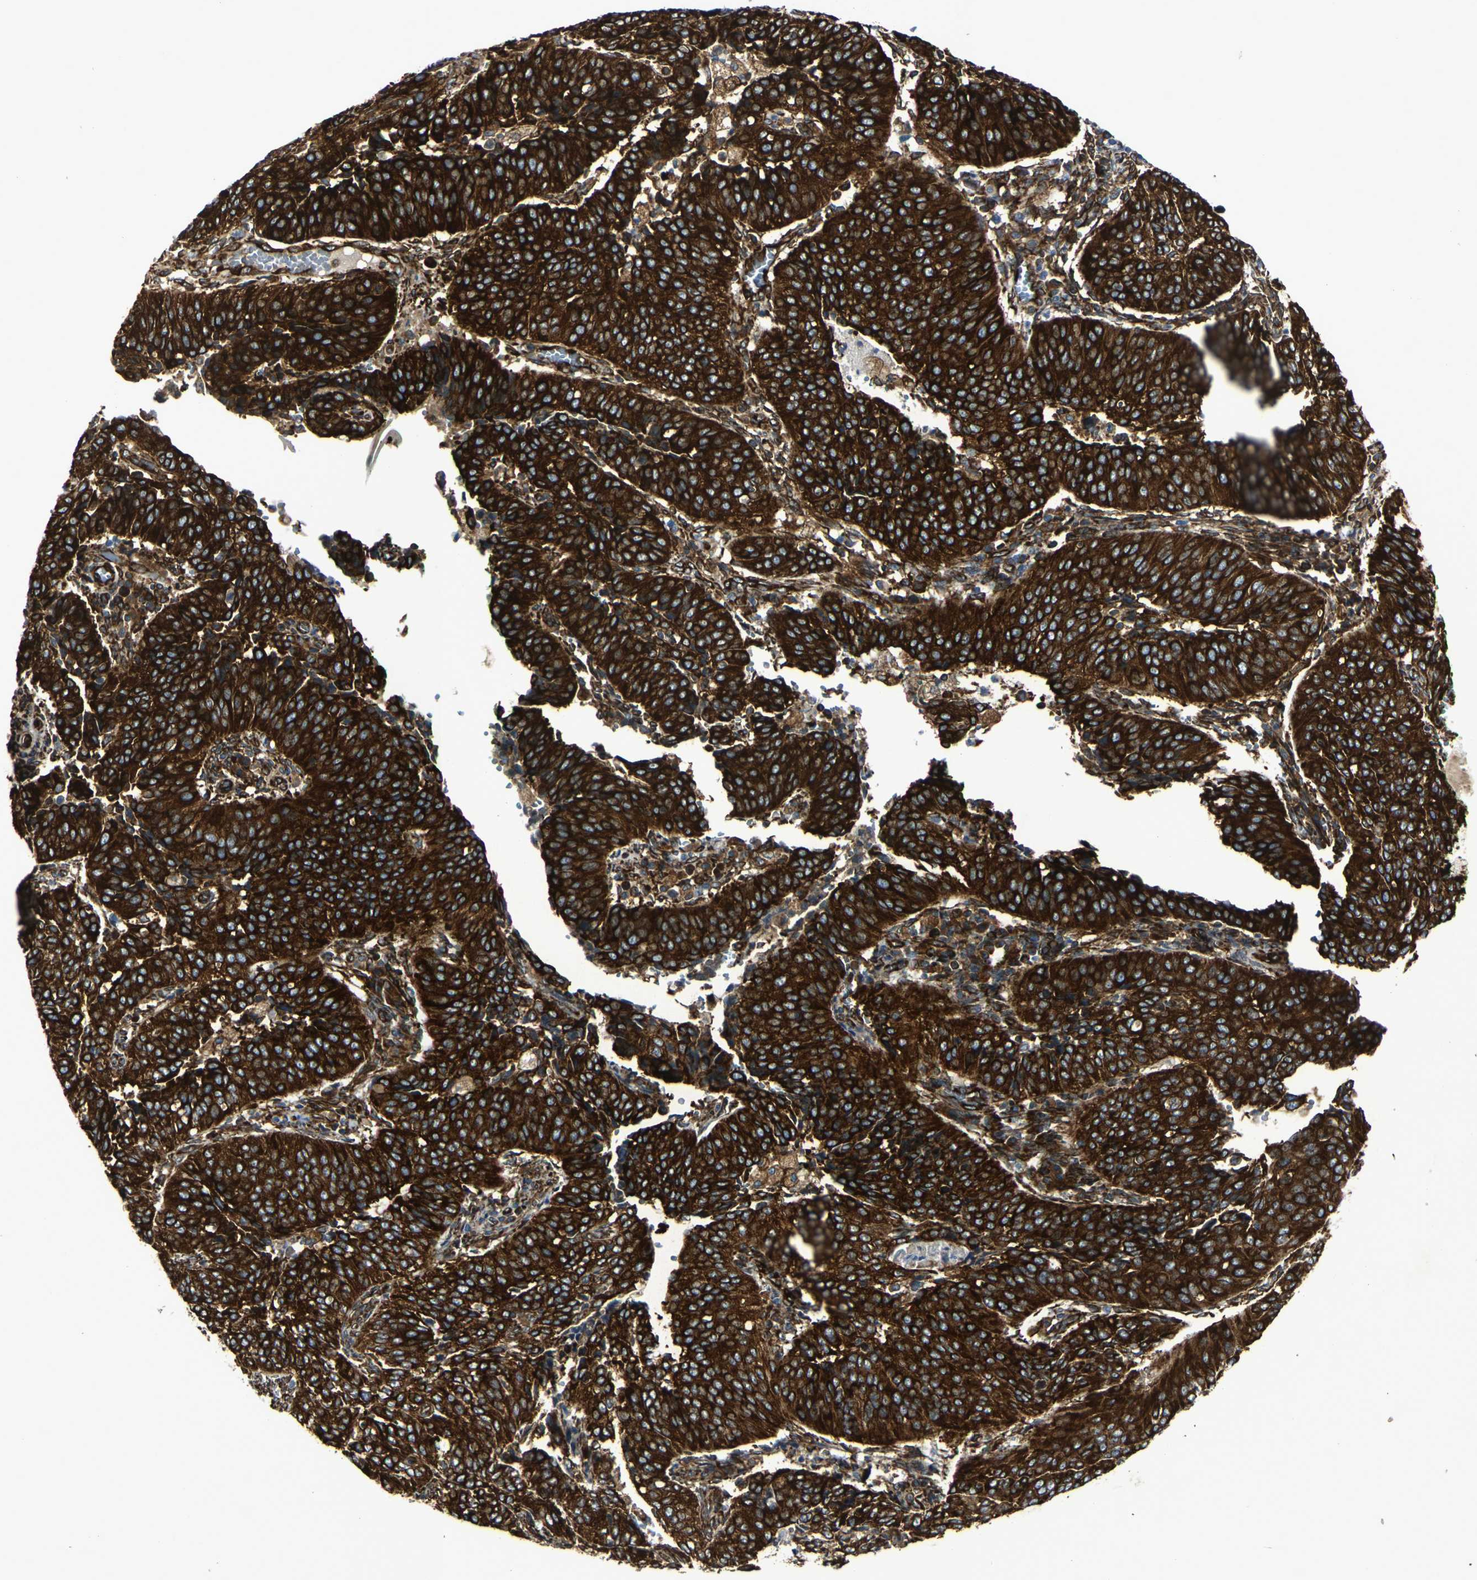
{"staining": {"intensity": "strong", "quantity": ">75%", "location": "cytoplasmic/membranous"}, "tissue": "cervical cancer", "cell_type": "Tumor cells", "image_type": "cancer", "snomed": [{"axis": "morphology", "description": "Normal tissue, NOS"}, {"axis": "morphology", "description": "Squamous cell carcinoma, NOS"}, {"axis": "topography", "description": "Cervix"}], "caption": "Protein staining exhibits strong cytoplasmic/membranous staining in approximately >75% of tumor cells in squamous cell carcinoma (cervical). The staining is performed using DAB (3,3'-diaminobenzidine) brown chromogen to label protein expression. The nuclei are counter-stained blue using hematoxylin.", "gene": "MARCHF2", "patient": {"sex": "female", "age": 39}}